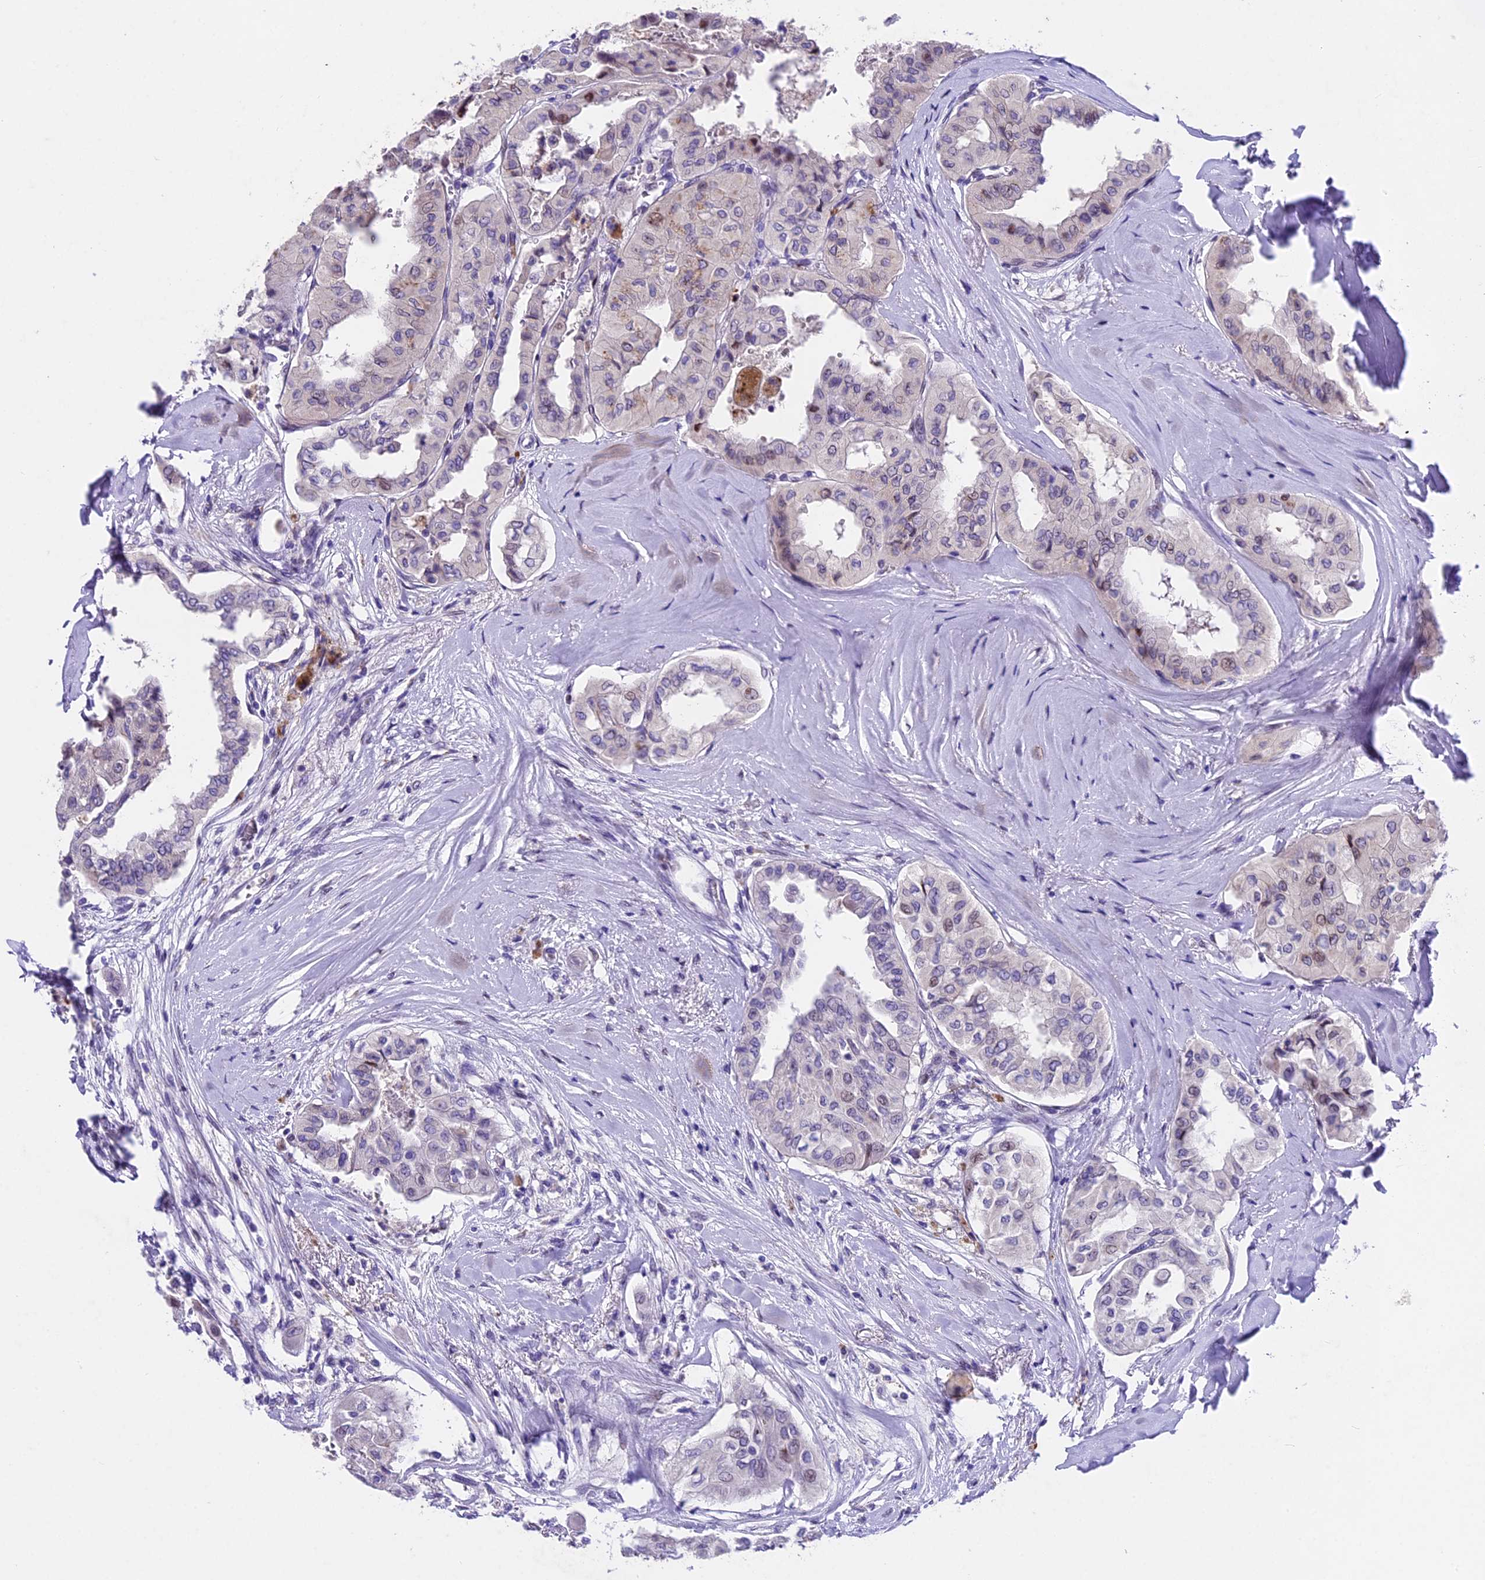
{"staining": {"intensity": "negative", "quantity": "none", "location": "none"}, "tissue": "thyroid cancer", "cell_type": "Tumor cells", "image_type": "cancer", "snomed": [{"axis": "morphology", "description": "Papillary adenocarcinoma, NOS"}, {"axis": "topography", "description": "Thyroid gland"}], "caption": "Tumor cells show no significant protein expression in papillary adenocarcinoma (thyroid).", "gene": "IFT140", "patient": {"sex": "female", "age": 59}}